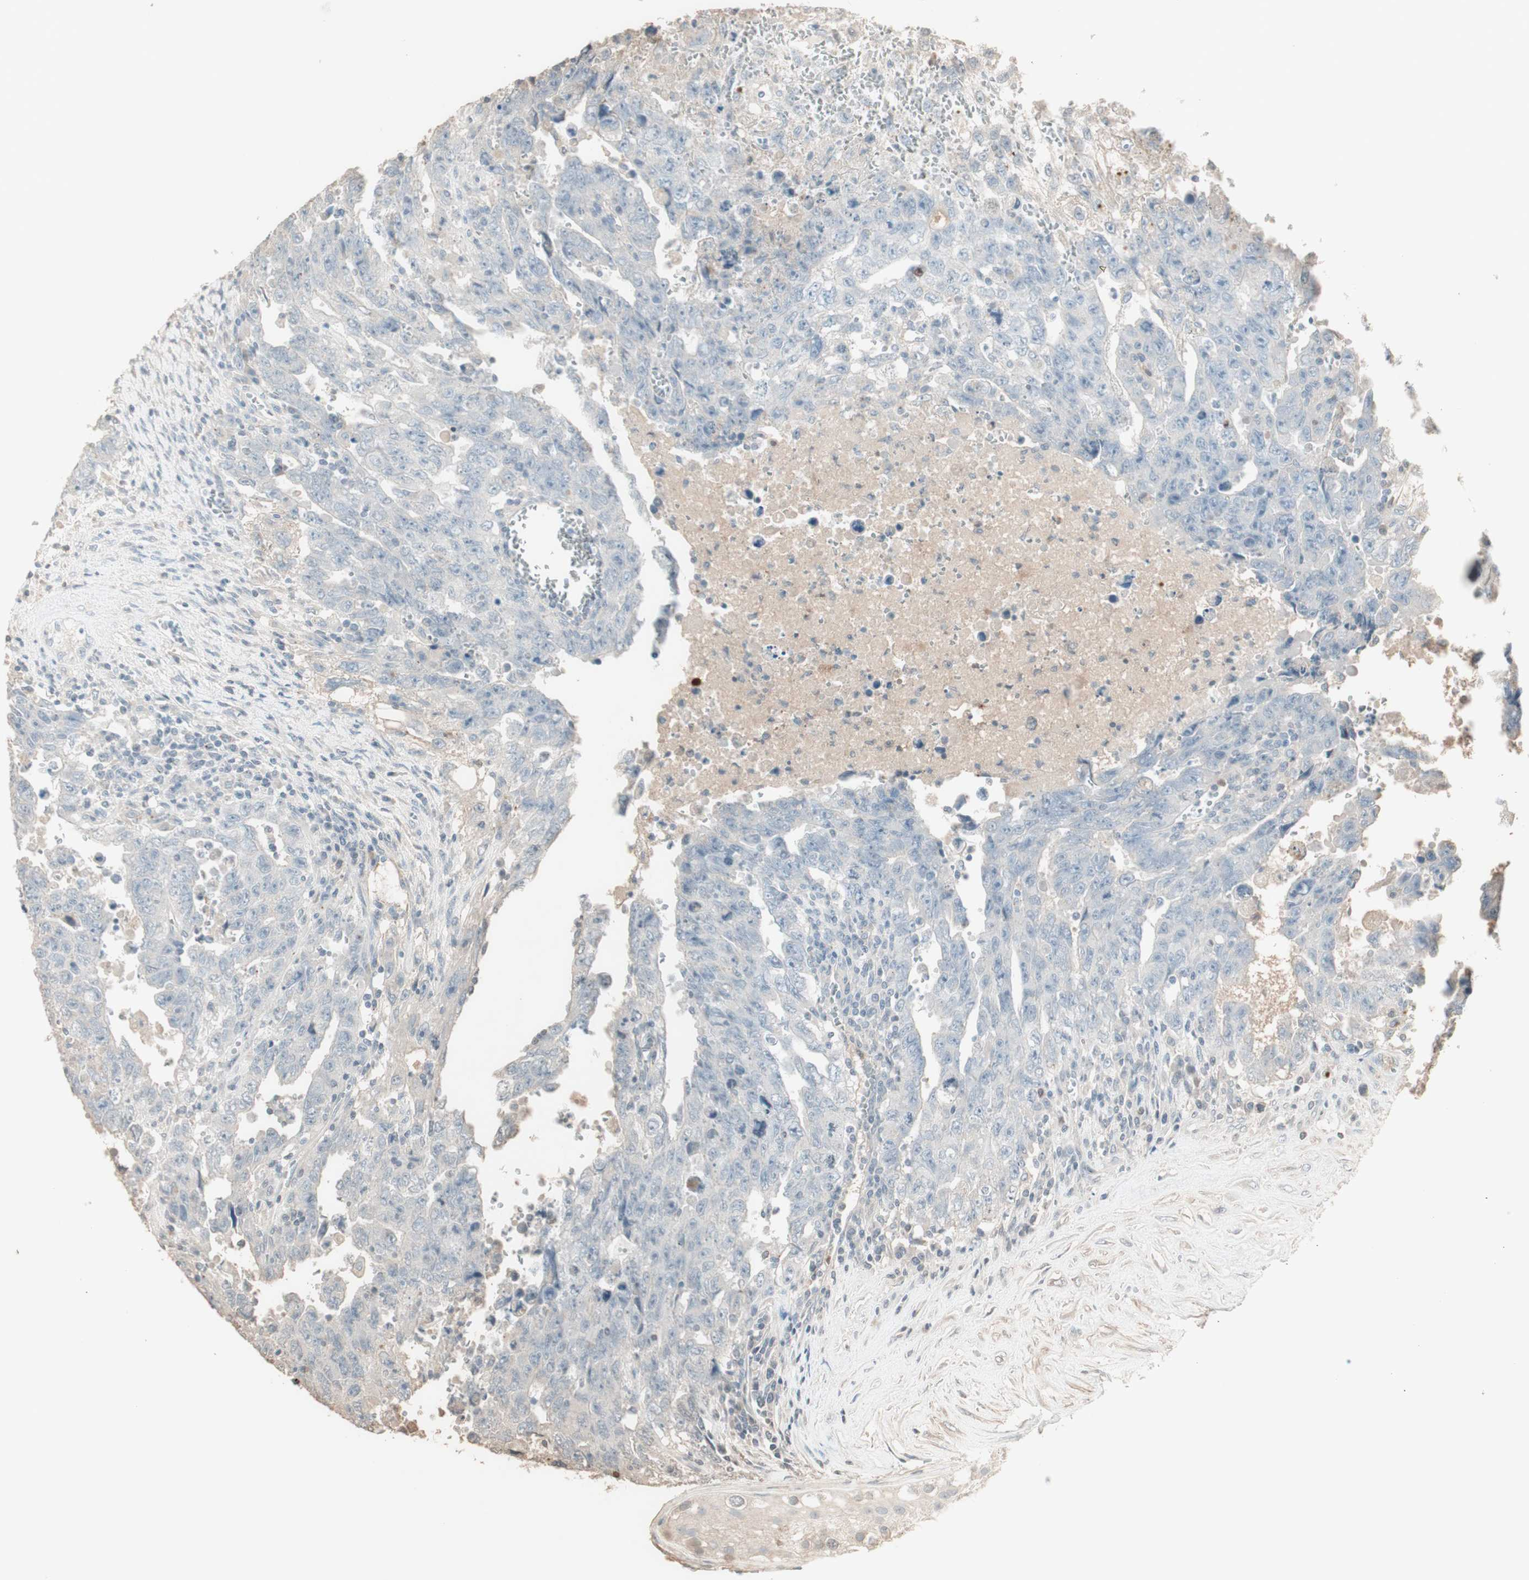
{"staining": {"intensity": "negative", "quantity": "none", "location": "none"}, "tissue": "testis cancer", "cell_type": "Tumor cells", "image_type": "cancer", "snomed": [{"axis": "morphology", "description": "Carcinoma, Embryonal, NOS"}, {"axis": "topography", "description": "Testis"}], "caption": "Human embryonal carcinoma (testis) stained for a protein using IHC demonstrates no expression in tumor cells.", "gene": "IFNG", "patient": {"sex": "male", "age": 28}}